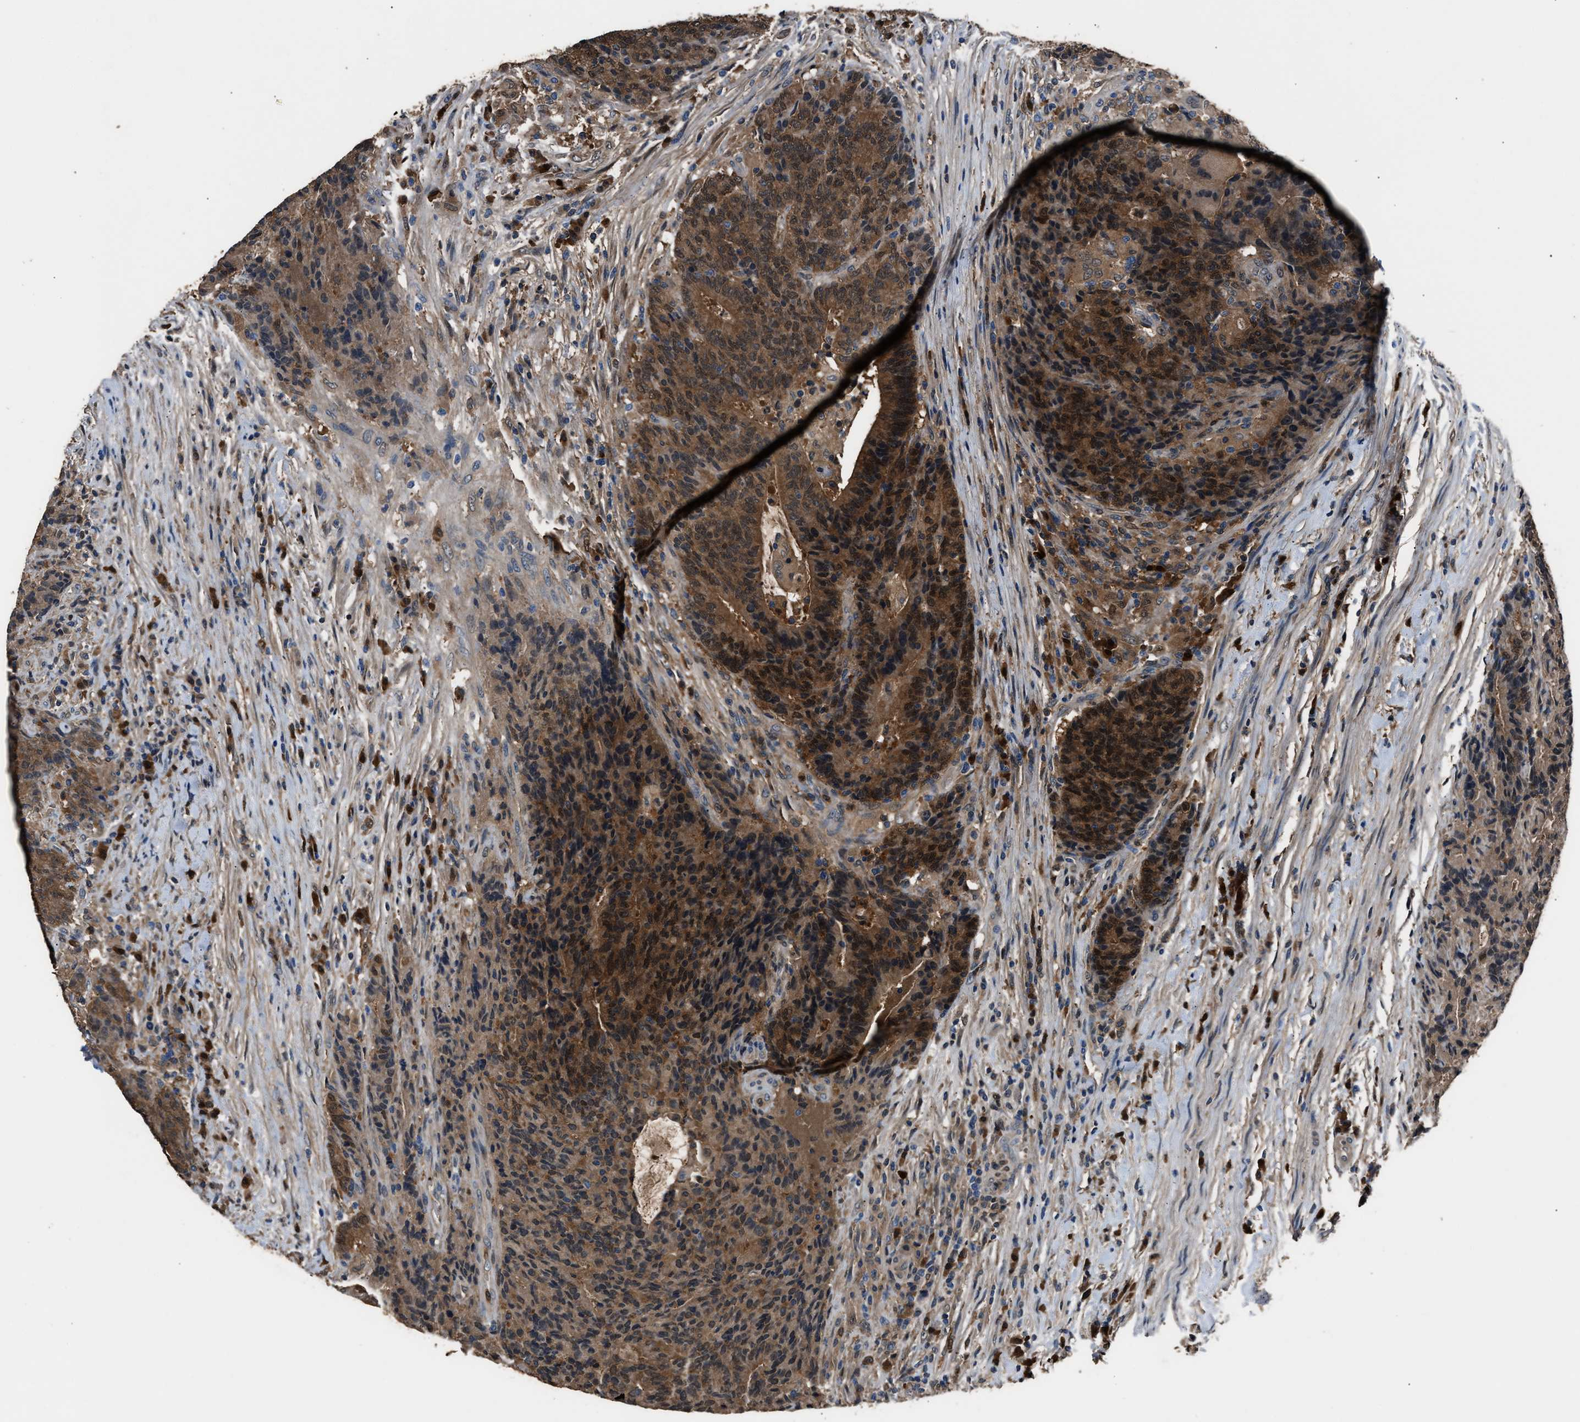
{"staining": {"intensity": "moderate", "quantity": ">75%", "location": "cytoplasmic/membranous,nuclear"}, "tissue": "colorectal cancer", "cell_type": "Tumor cells", "image_type": "cancer", "snomed": [{"axis": "morphology", "description": "Normal tissue, NOS"}, {"axis": "morphology", "description": "Adenocarcinoma, NOS"}, {"axis": "topography", "description": "Colon"}], "caption": "Immunohistochemistry (IHC) image of neoplastic tissue: colorectal cancer stained using IHC exhibits medium levels of moderate protein expression localized specifically in the cytoplasmic/membranous and nuclear of tumor cells, appearing as a cytoplasmic/membranous and nuclear brown color.", "gene": "GSTP1", "patient": {"sex": "female", "age": 75}}